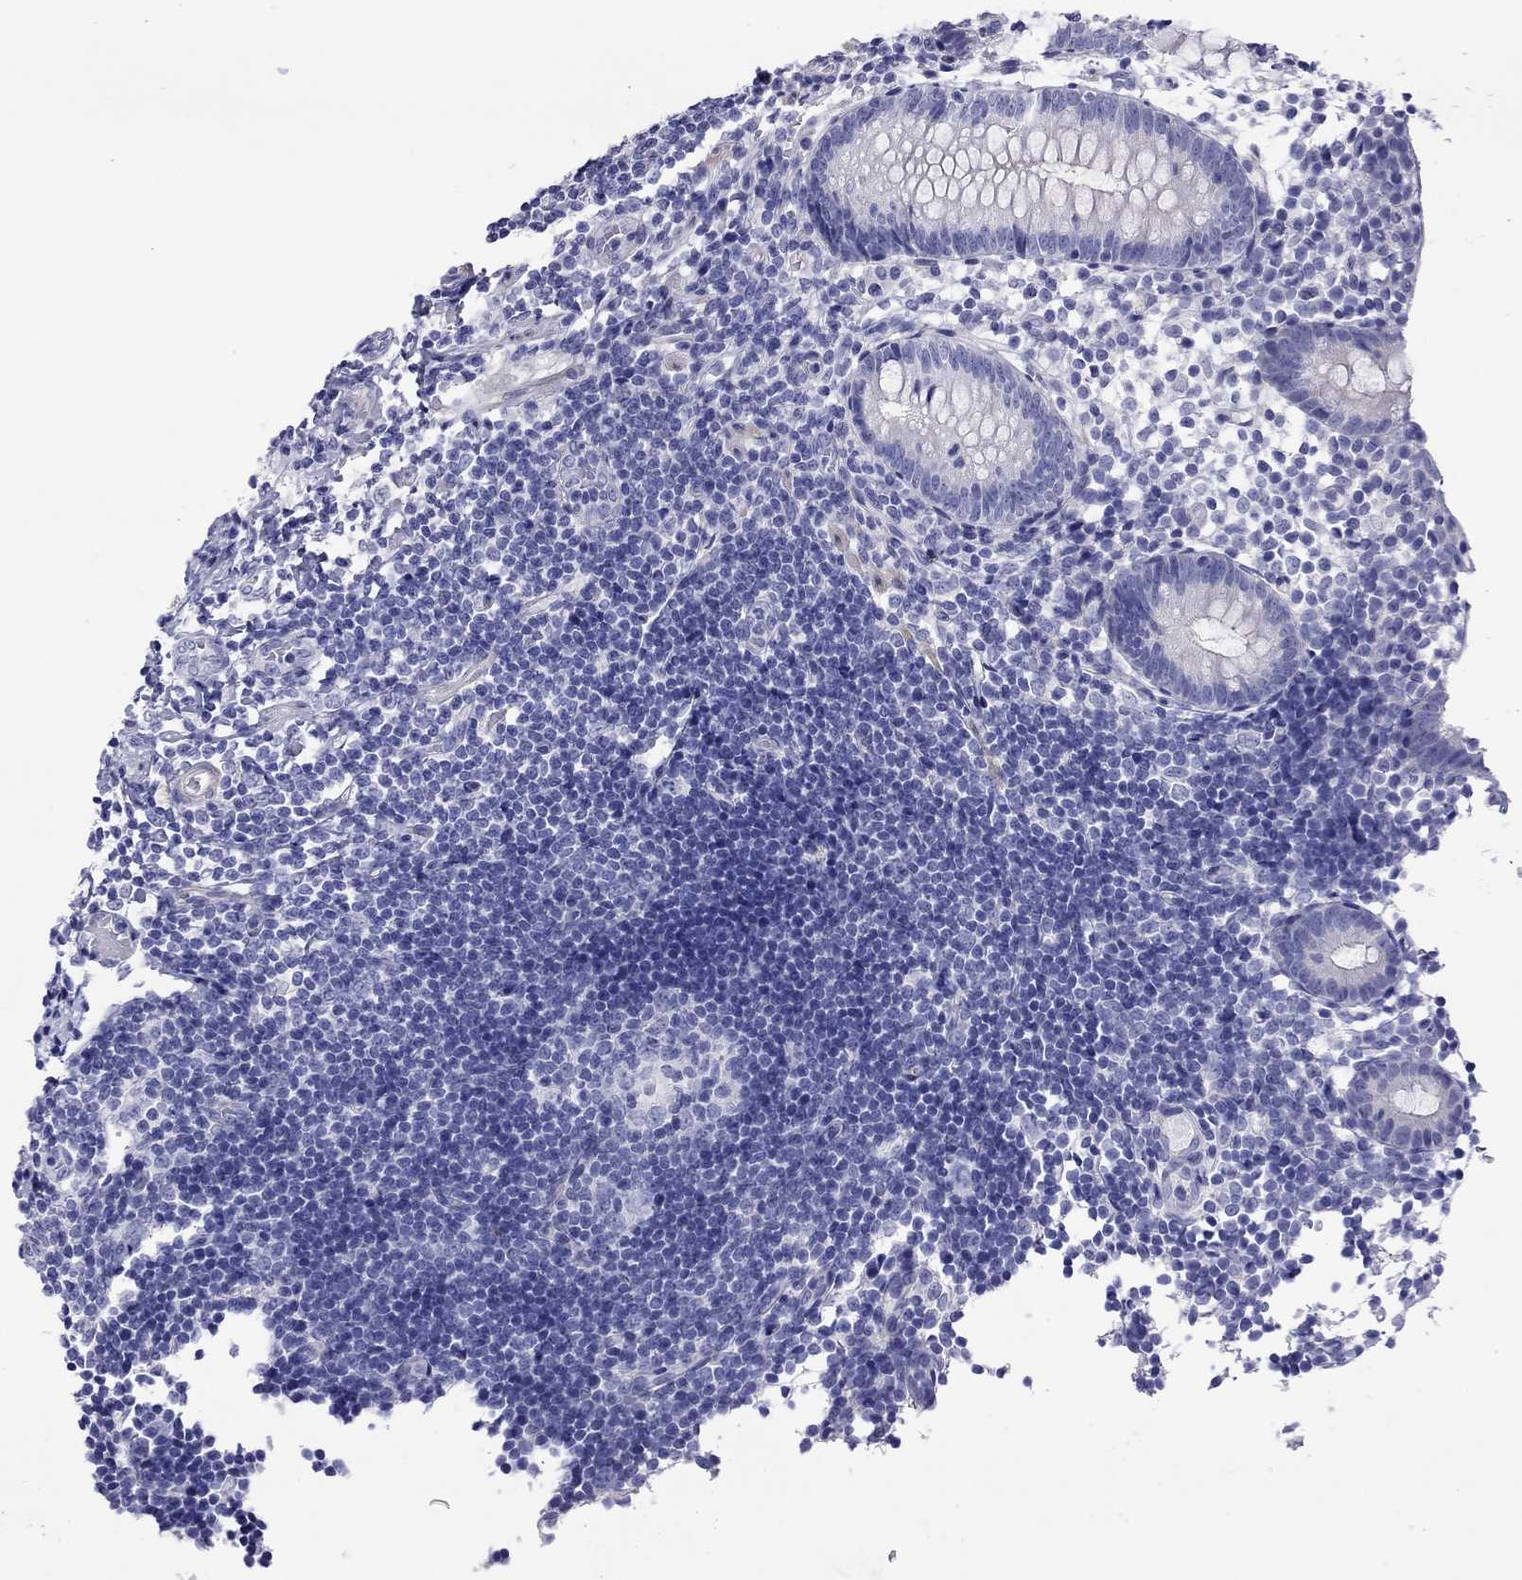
{"staining": {"intensity": "negative", "quantity": "none", "location": "none"}, "tissue": "appendix", "cell_type": "Glandular cells", "image_type": "normal", "snomed": [{"axis": "morphology", "description": "Normal tissue, NOS"}, {"axis": "topography", "description": "Appendix"}], "caption": "This is an IHC histopathology image of benign appendix. There is no positivity in glandular cells.", "gene": "KIAA2012", "patient": {"sex": "female", "age": 40}}